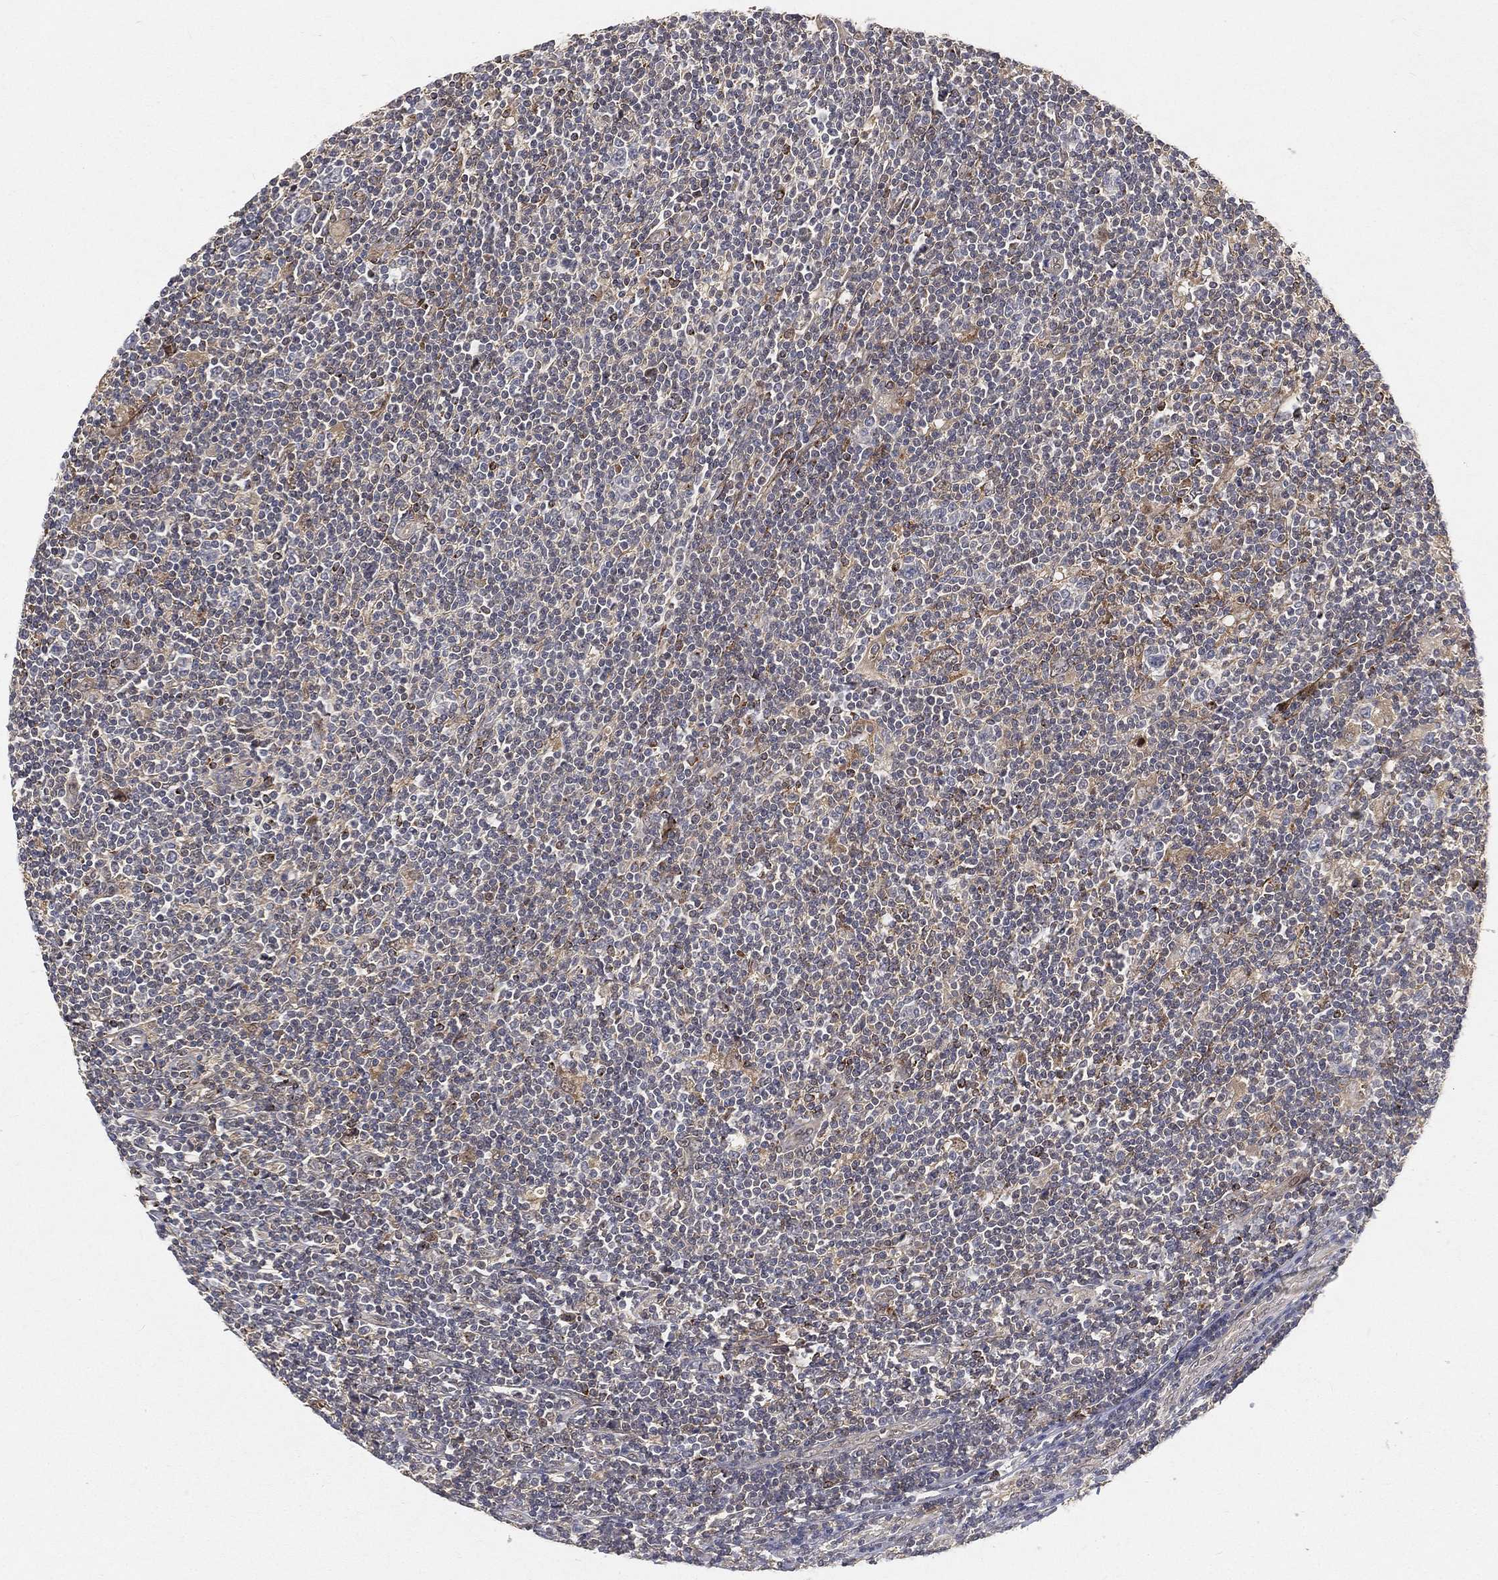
{"staining": {"intensity": "weak", "quantity": "25%-75%", "location": "cytoplasmic/membranous"}, "tissue": "lymphoma", "cell_type": "Tumor cells", "image_type": "cancer", "snomed": [{"axis": "morphology", "description": "Hodgkin's disease, NOS"}, {"axis": "topography", "description": "Lymph node"}], "caption": "Immunohistochemistry micrograph of human lymphoma stained for a protein (brown), which reveals low levels of weak cytoplasmic/membranous positivity in about 25%-75% of tumor cells.", "gene": "MAPK1", "patient": {"sex": "male", "age": 40}}